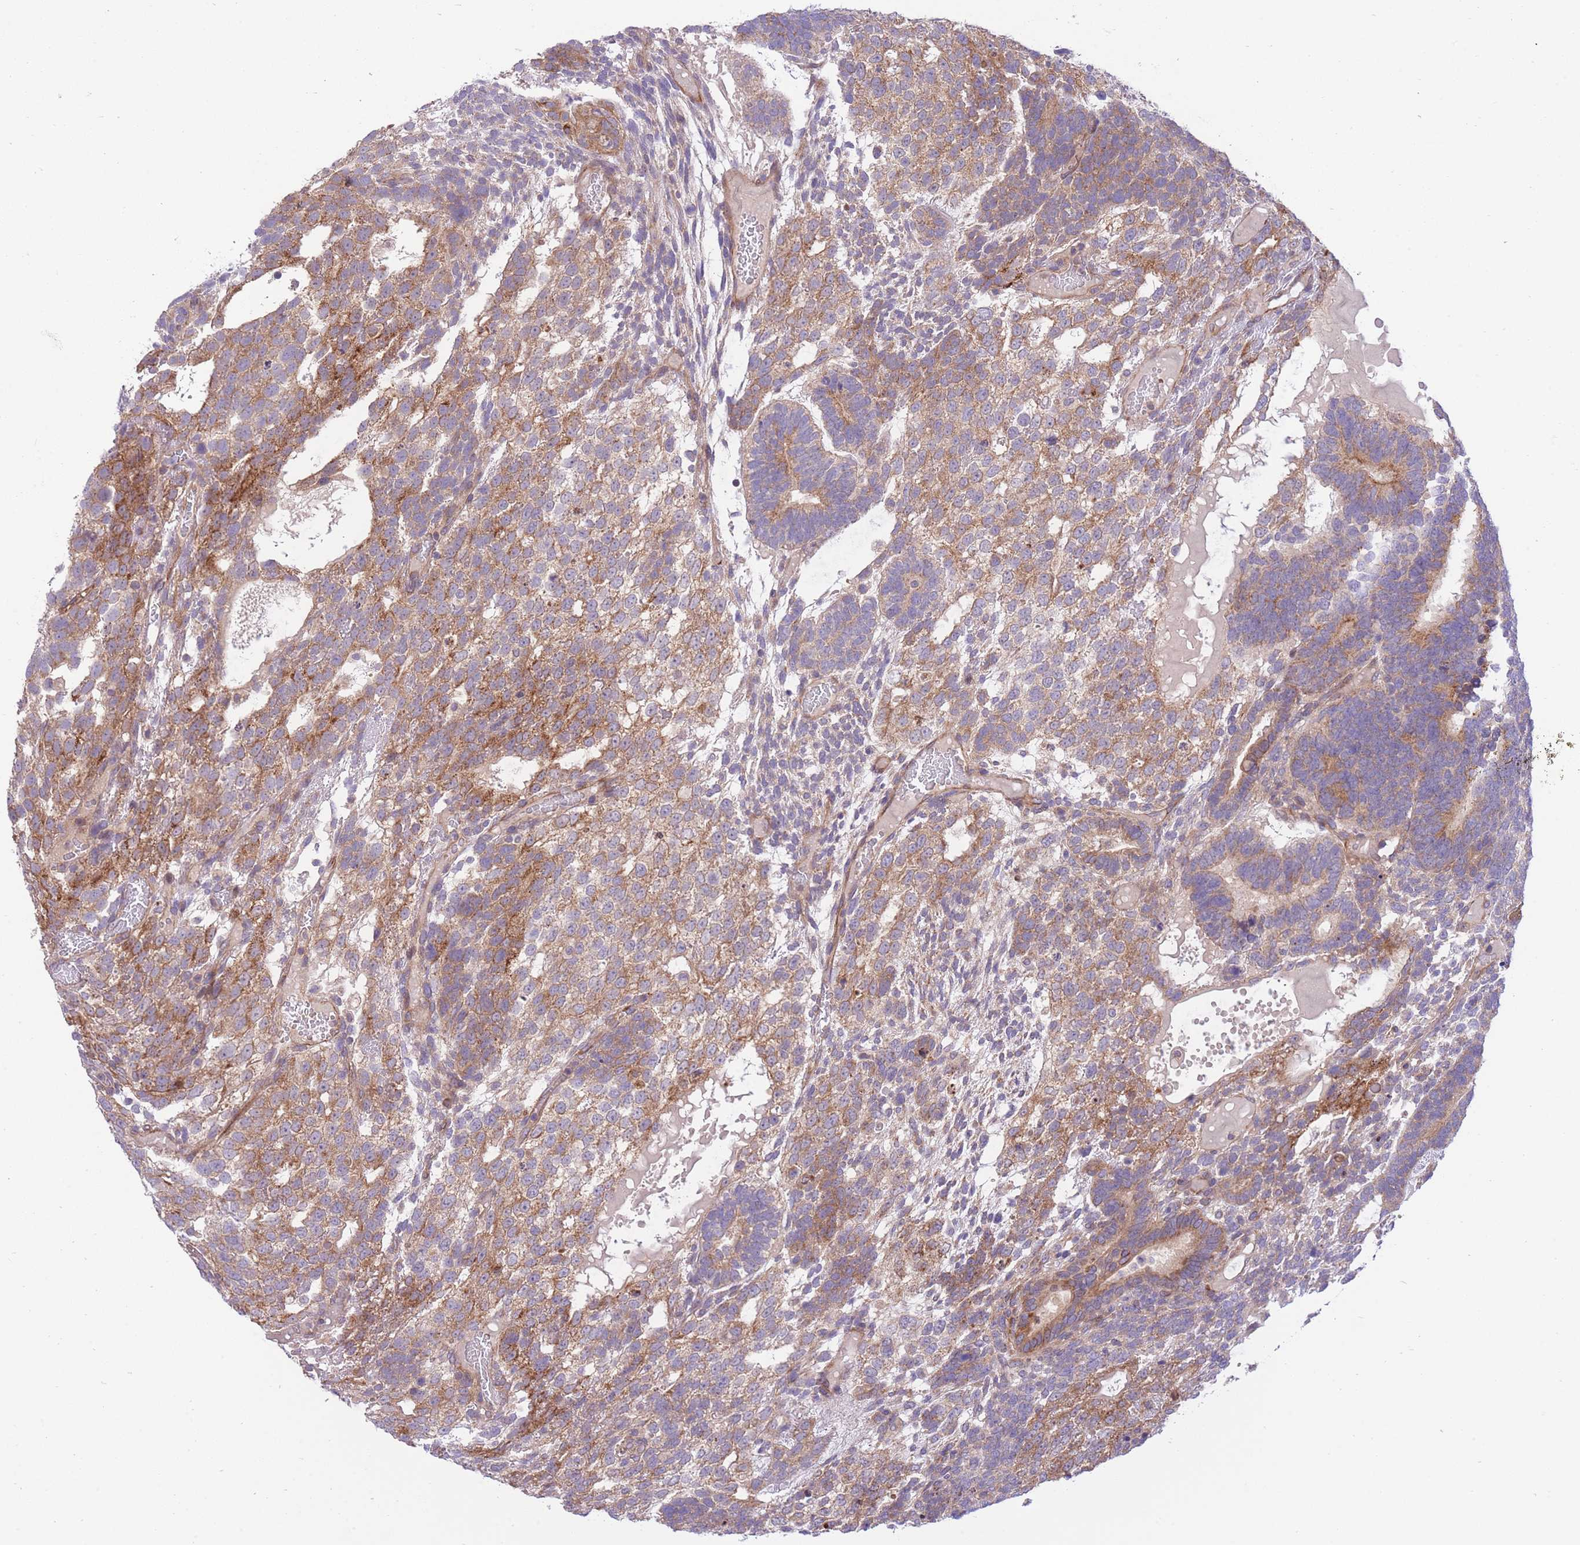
{"staining": {"intensity": "moderate", "quantity": ">75%", "location": "cytoplasmic/membranous"}, "tissue": "testis cancer", "cell_type": "Tumor cells", "image_type": "cancer", "snomed": [{"axis": "morphology", "description": "Carcinoma, Embryonal, NOS"}, {"axis": "topography", "description": "Testis"}], "caption": "A photomicrograph showing moderate cytoplasmic/membranous staining in about >75% of tumor cells in testis embryonal carcinoma, as visualized by brown immunohistochemical staining.", "gene": "CHAC1", "patient": {"sex": "male", "age": 23}}